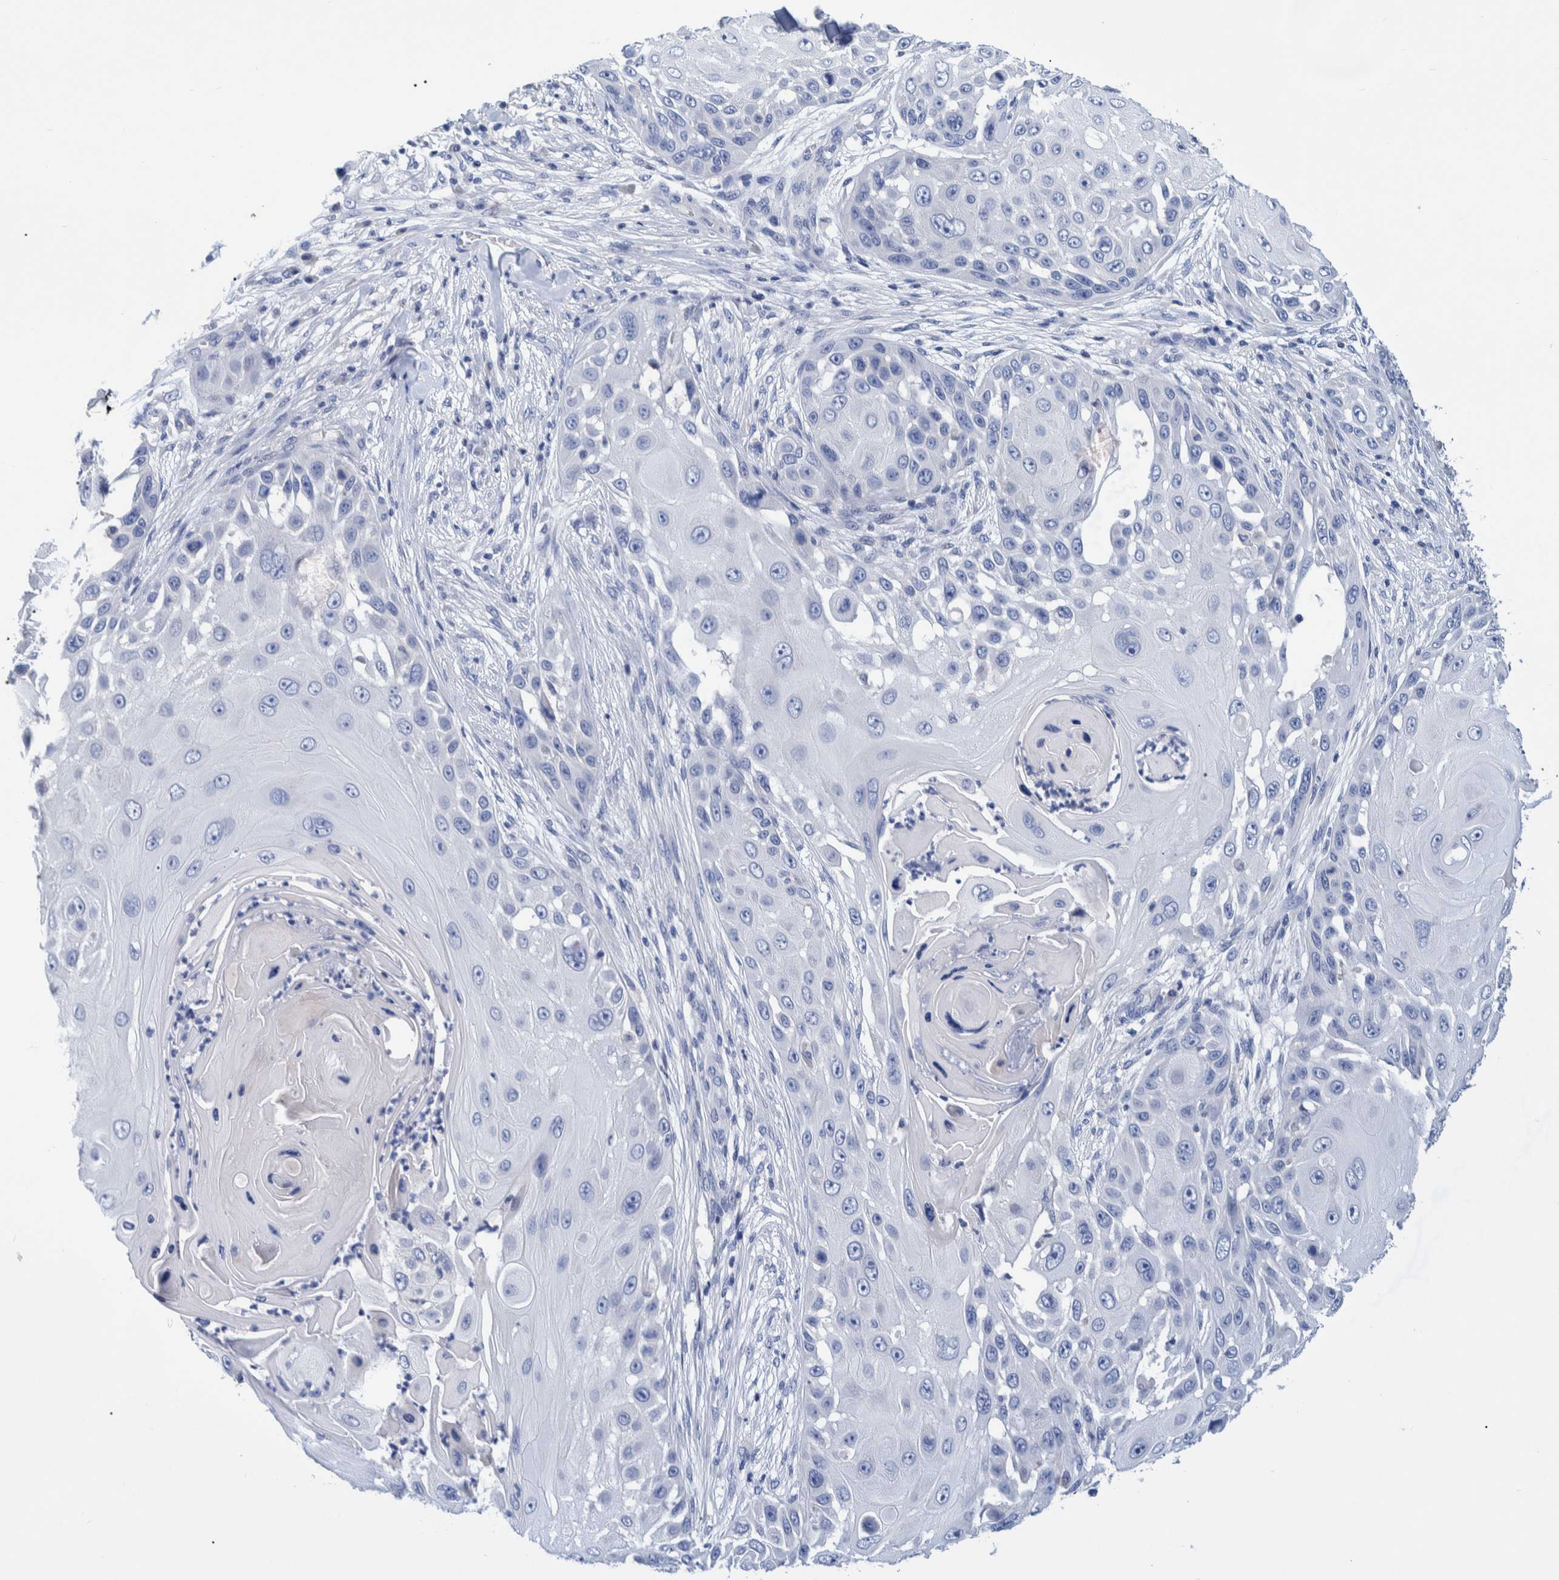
{"staining": {"intensity": "negative", "quantity": "none", "location": "none"}, "tissue": "skin cancer", "cell_type": "Tumor cells", "image_type": "cancer", "snomed": [{"axis": "morphology", "description": "Squamous cell carcinoma, NOS"}, {"axis": "topography", "description": "Skin"}], "caption": "Skin cancer (squamous cell carcinoma) was stained to show a protein in brown. There is no significant staining in tumor cells.", "gene": "MKS1", "patient": {"sex": "female", "age": 44}}